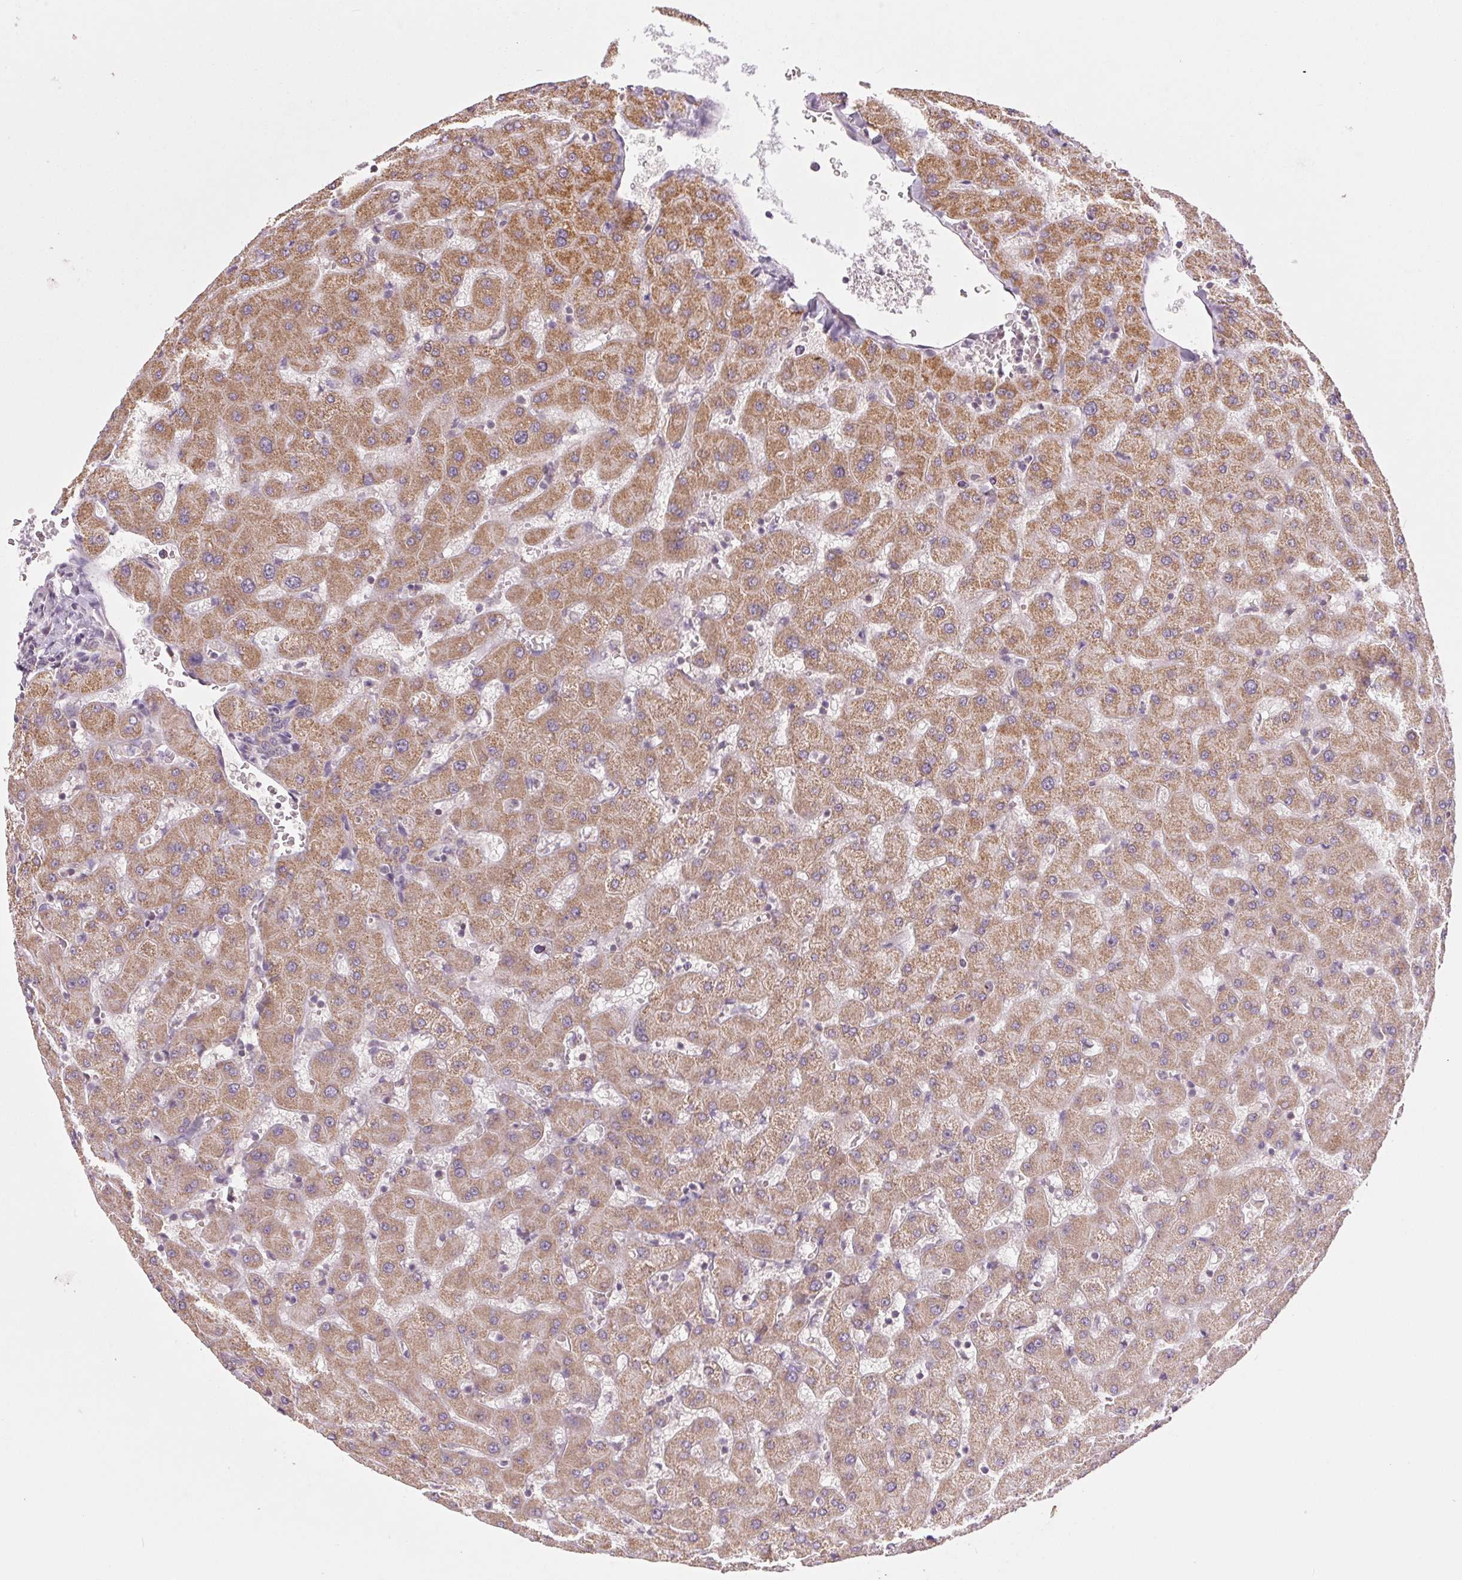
{"staining": {"intensity": "negative", "quantity": "none", "location": "none"}, "tissue": "liver", "cell_type": "Cholangiocytes", "image_type": "normal", "snomed": [{"axis": "morphology", "description": "Normal tissue, NOS"}, {"axis": "topography", "description": "Liver"}], "caption": "This is an IHC photomicrograph of unremarkable liver. There is no staining in cholangiocytes.", "gene": "MAP3K5", "patient": {"sex": "female", "age": 63}}